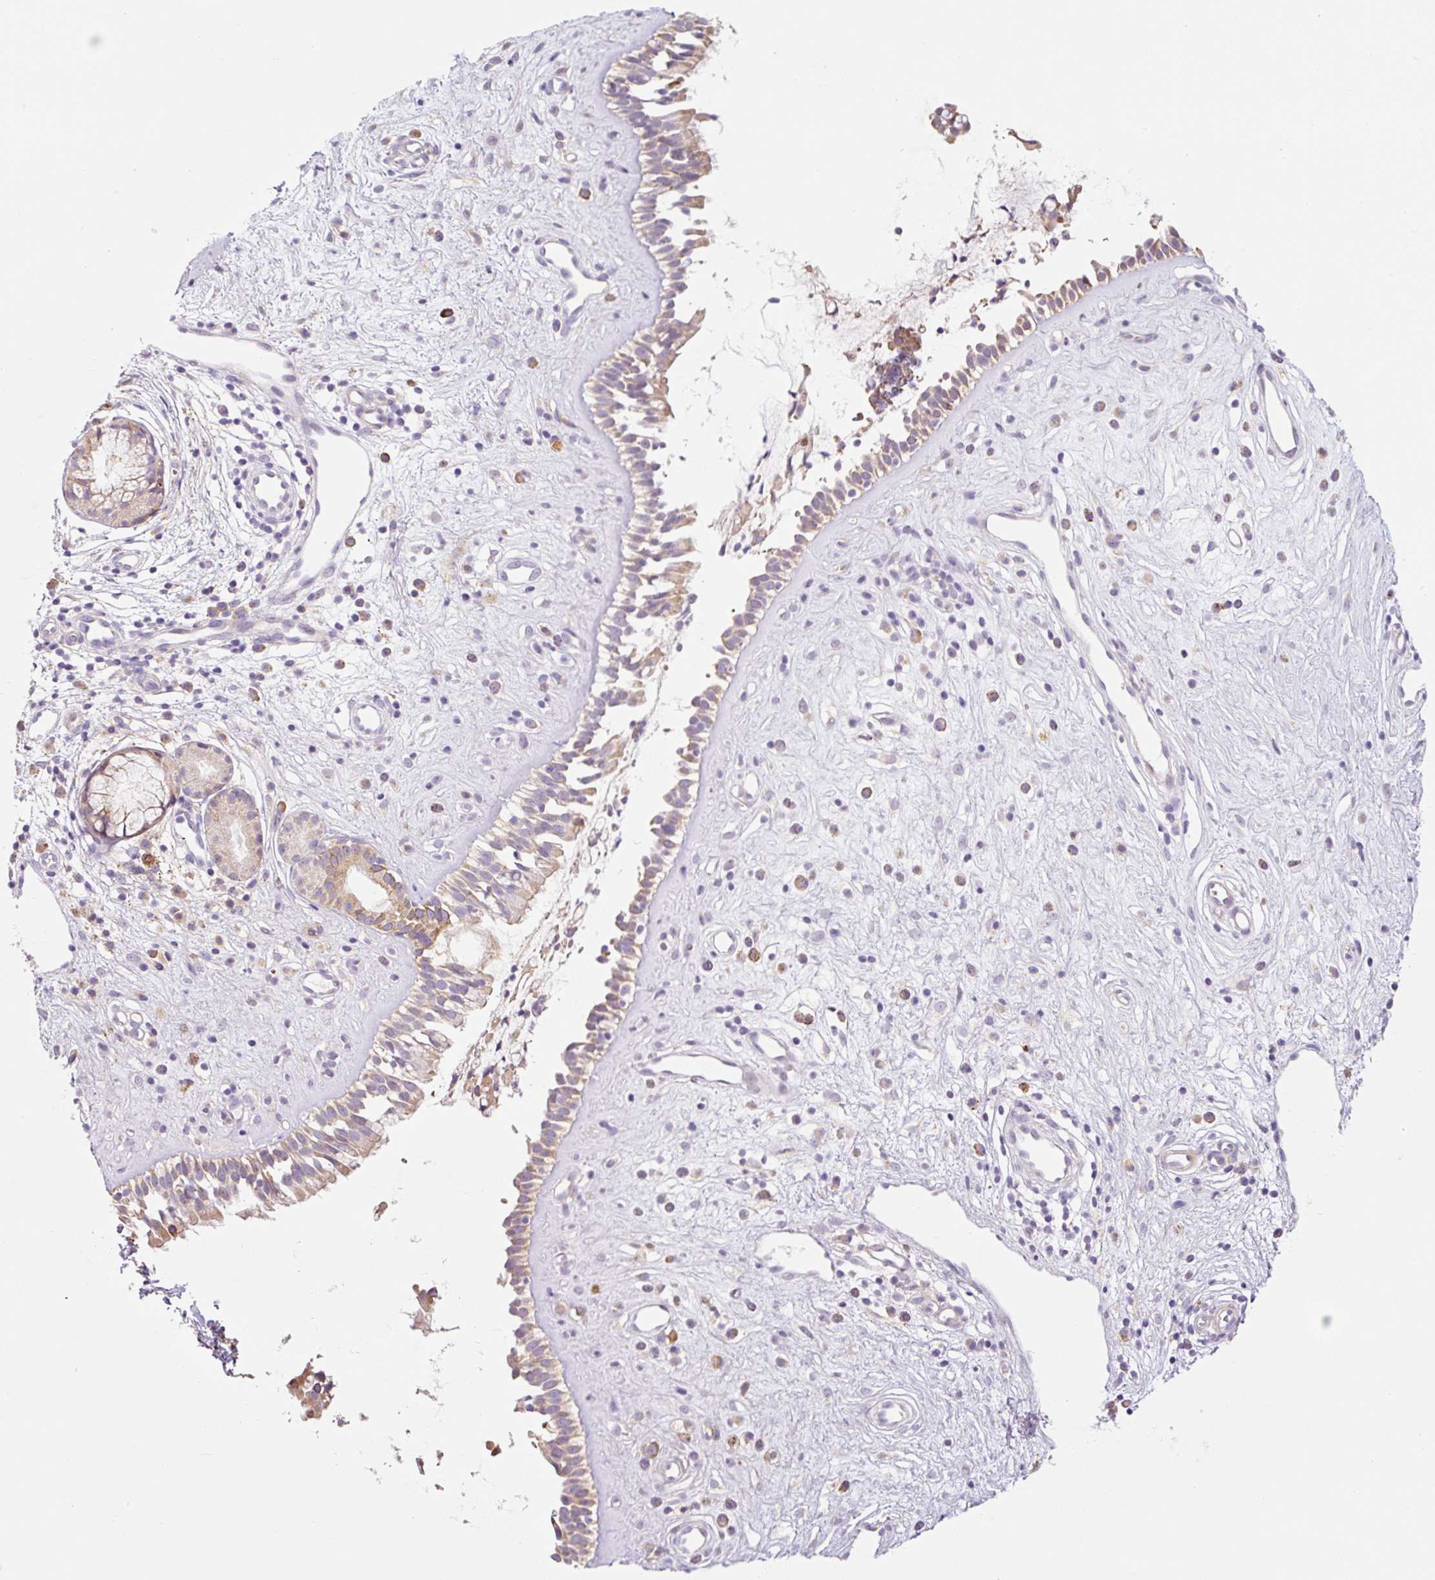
{"staining": {"intensity": "moderate", "quantity": "25%-75%", "location": "cytoplasmic/membranous"}, "tissue": "nasopharynx", "cell_type": "Respiratory epithelial cells", "image_type": "normal", "snomed": [{"axis": "morphology", "description": "Normal tissue, NOS"}, {"axis": "topography", "description": "Nasopharynx"}], "caption": "Respiratory epithelial cells demonstrate moderate cytoplasmic/membranous staining in about 25%-75% of cells in normal nasopharynx. Immunohistochemistry (ihc) stains the protein in brown and the nuclei are stained blue.", "gene": "FUT10", "patient": {"sex": "male", "age": 32}}